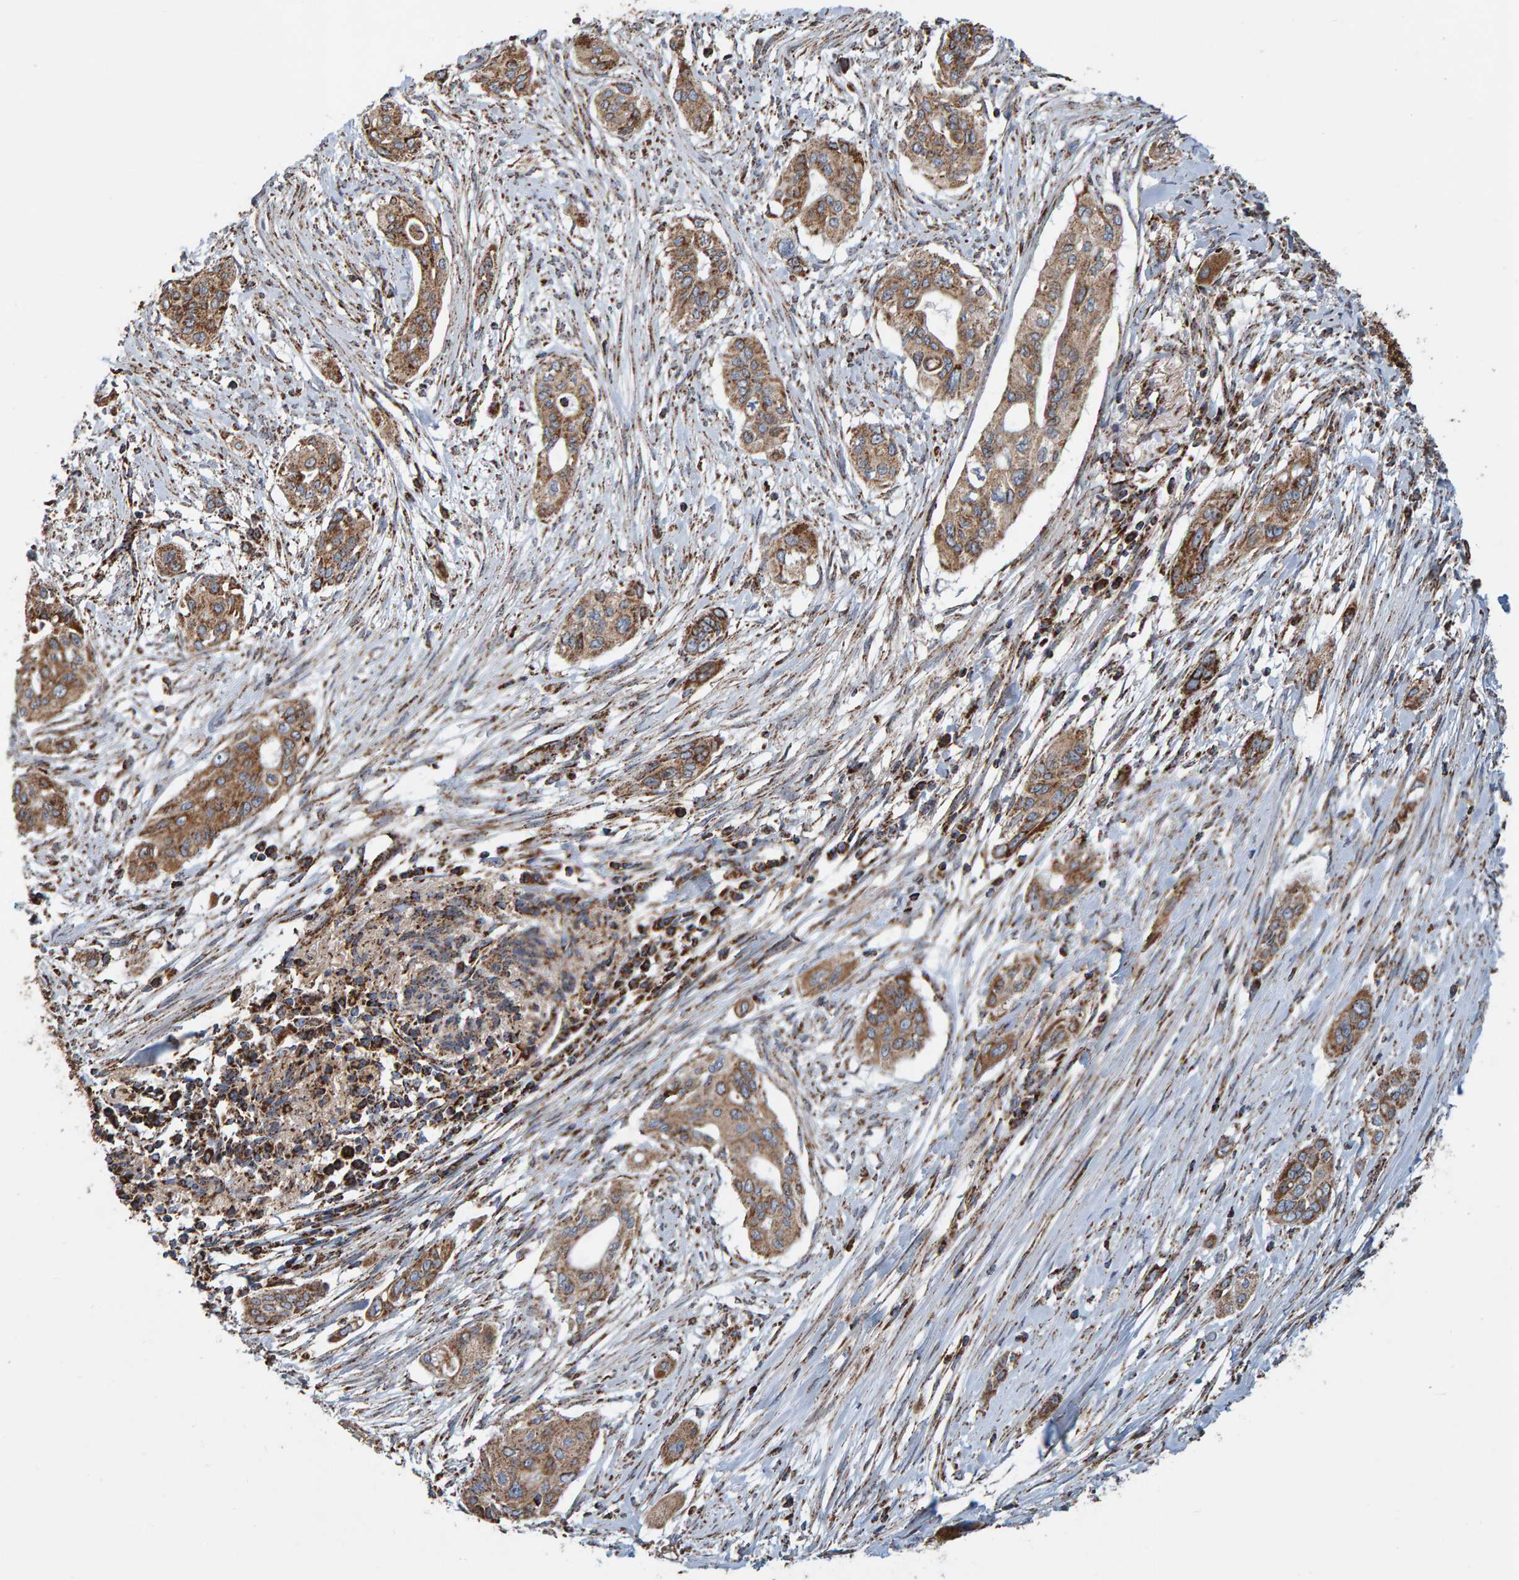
{"staining": {"intensity": "moderate", "quantity": ">75%", "location": "cytoplasmic/membranous"}, "tissue": "pancreatic cancer", "cell_type": "Tumor cells", "image_type": "cancer", "snomed": [{"axis": "morphology", "description": "Adenocarcinoma, NOS"}, {"axis": "topography", "description": "Pancreas"}], "caption": "The histopathology image displays staining of pancreatic cancer (adenocarcinoma), revealing moderate cytoplasmic/membranous protein staining (brown color) within tumor cells. The staining was performed using DAB, with brown indicating positive protein expression. Nuclei are stained blue with hematoxylin.", "gene": "MRPL45", "patient": {"sex": "female", "age": 60}}